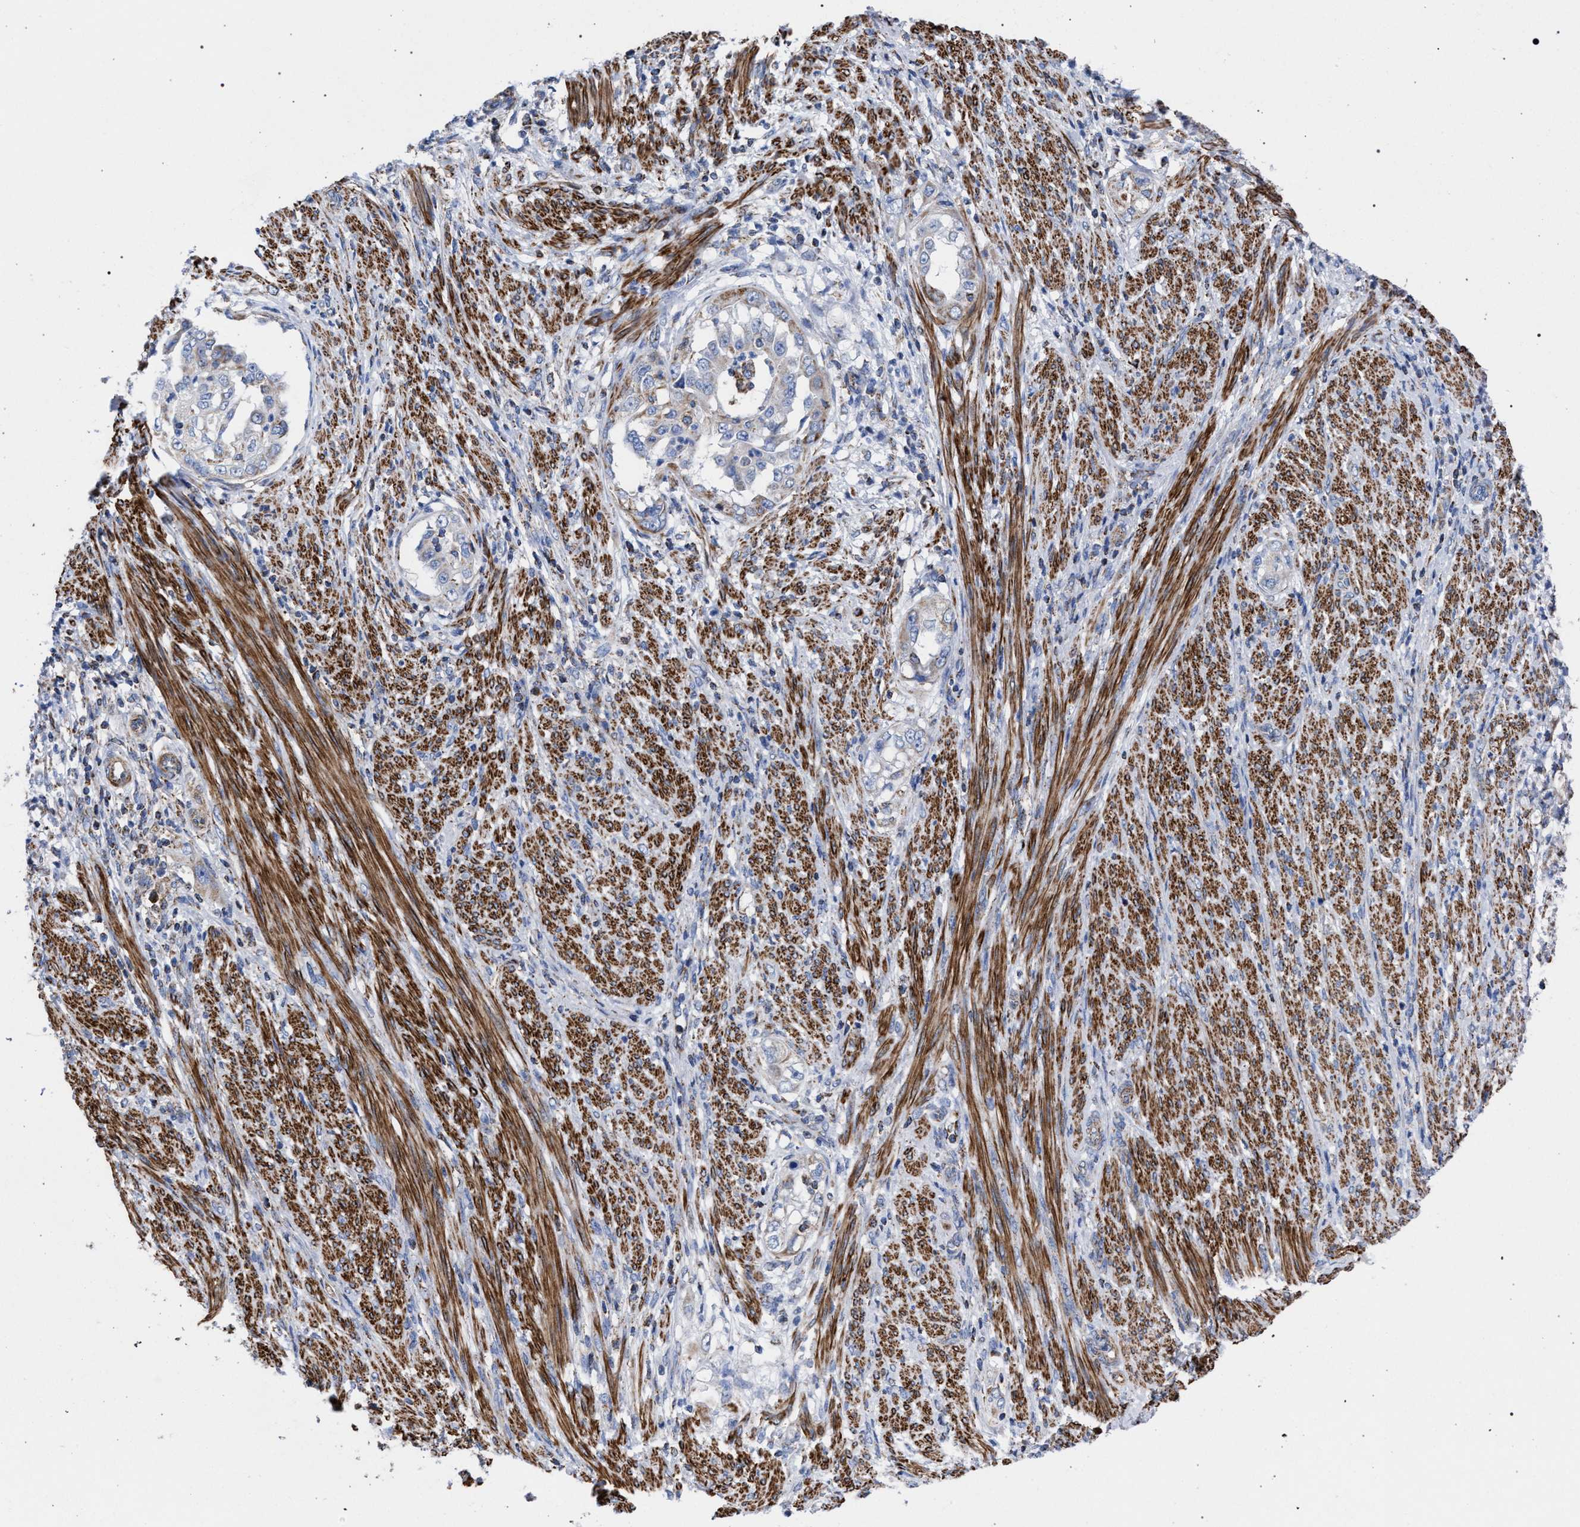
{"staining": {"intensity": "moderate", "quantity": "<25%", "location": "cytoplasmic/membranous"}, "tissue": "endometrial cancer", "cell_type": "Tumor cells", "image_type": "cancer", "snomed": [{"axis": "morphology", "description": "Adenocarcinoma, NOS"}, {"axis": "topography", "description": "Endometrium"}], "caption": "Endometrial adenocarcinoma tissue displays moderate cytoplasmic/membranous staining in approximately <25% of tumor cells", "gene": "ACADS", "patient": {"sex": "female", "age": 85}}